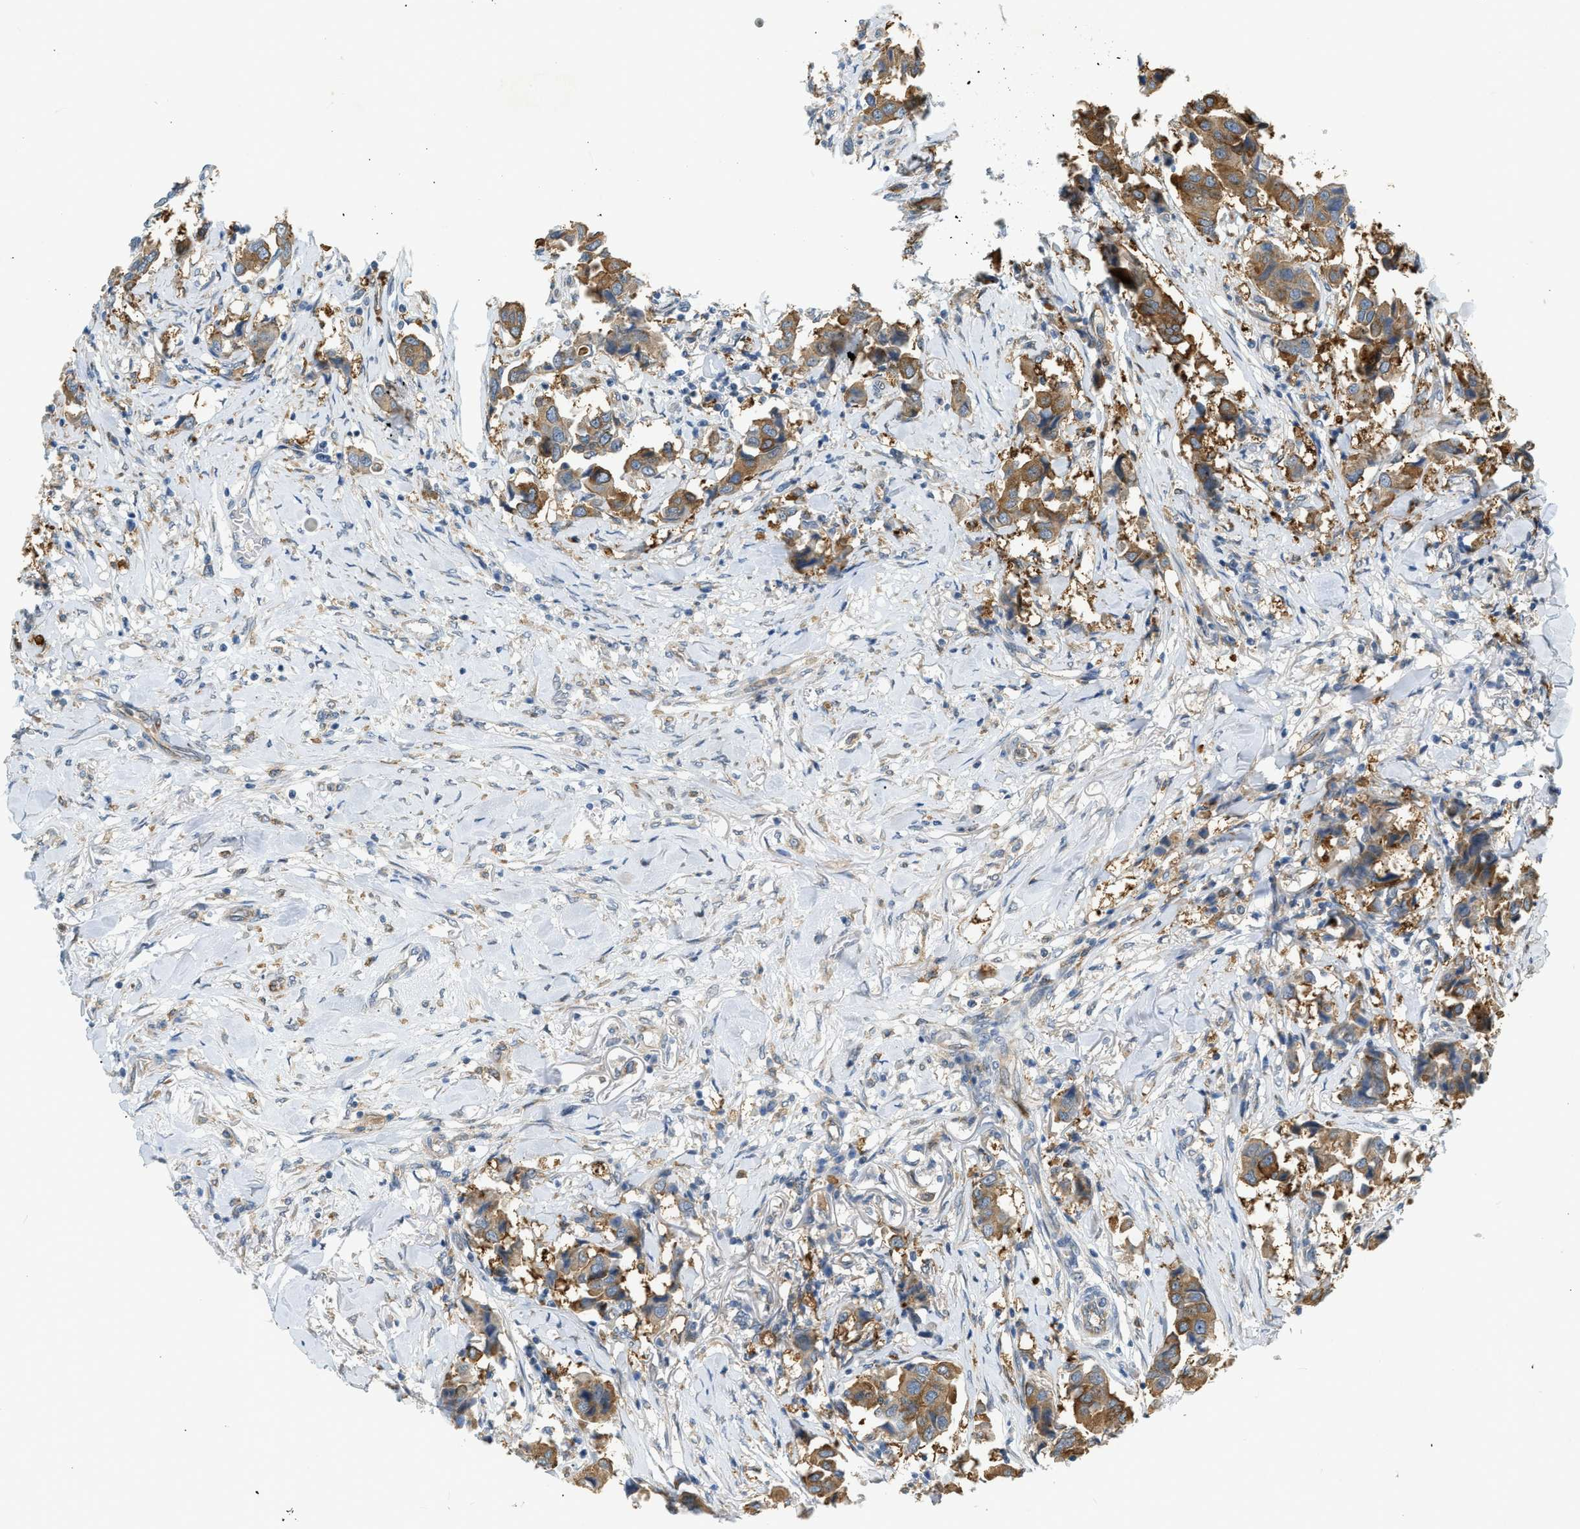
{"staining": {"intensity": "moderate", "quantity": ">75%", "location": "cytoplasmic/membranous"}, "tissue": "breast cancer", "cell_type": "Tumor cells", "image_type": "cancer", "snomed": [{"axis": "morphology", "description": "Duct carcinoma"}, {"axis": "topography", "description": "Breast"}], "caption": "High-magnification brightfield microscopy of breast cancer stained with DAB (brown) and counterstained with hematoxylin (blue). tumor cells exhibit moderate cytoplasmic/membranous positivity is seen in about>75% of cells.", "gene": "ZNF408", "patient": {"sex": "female", "age": 80}}